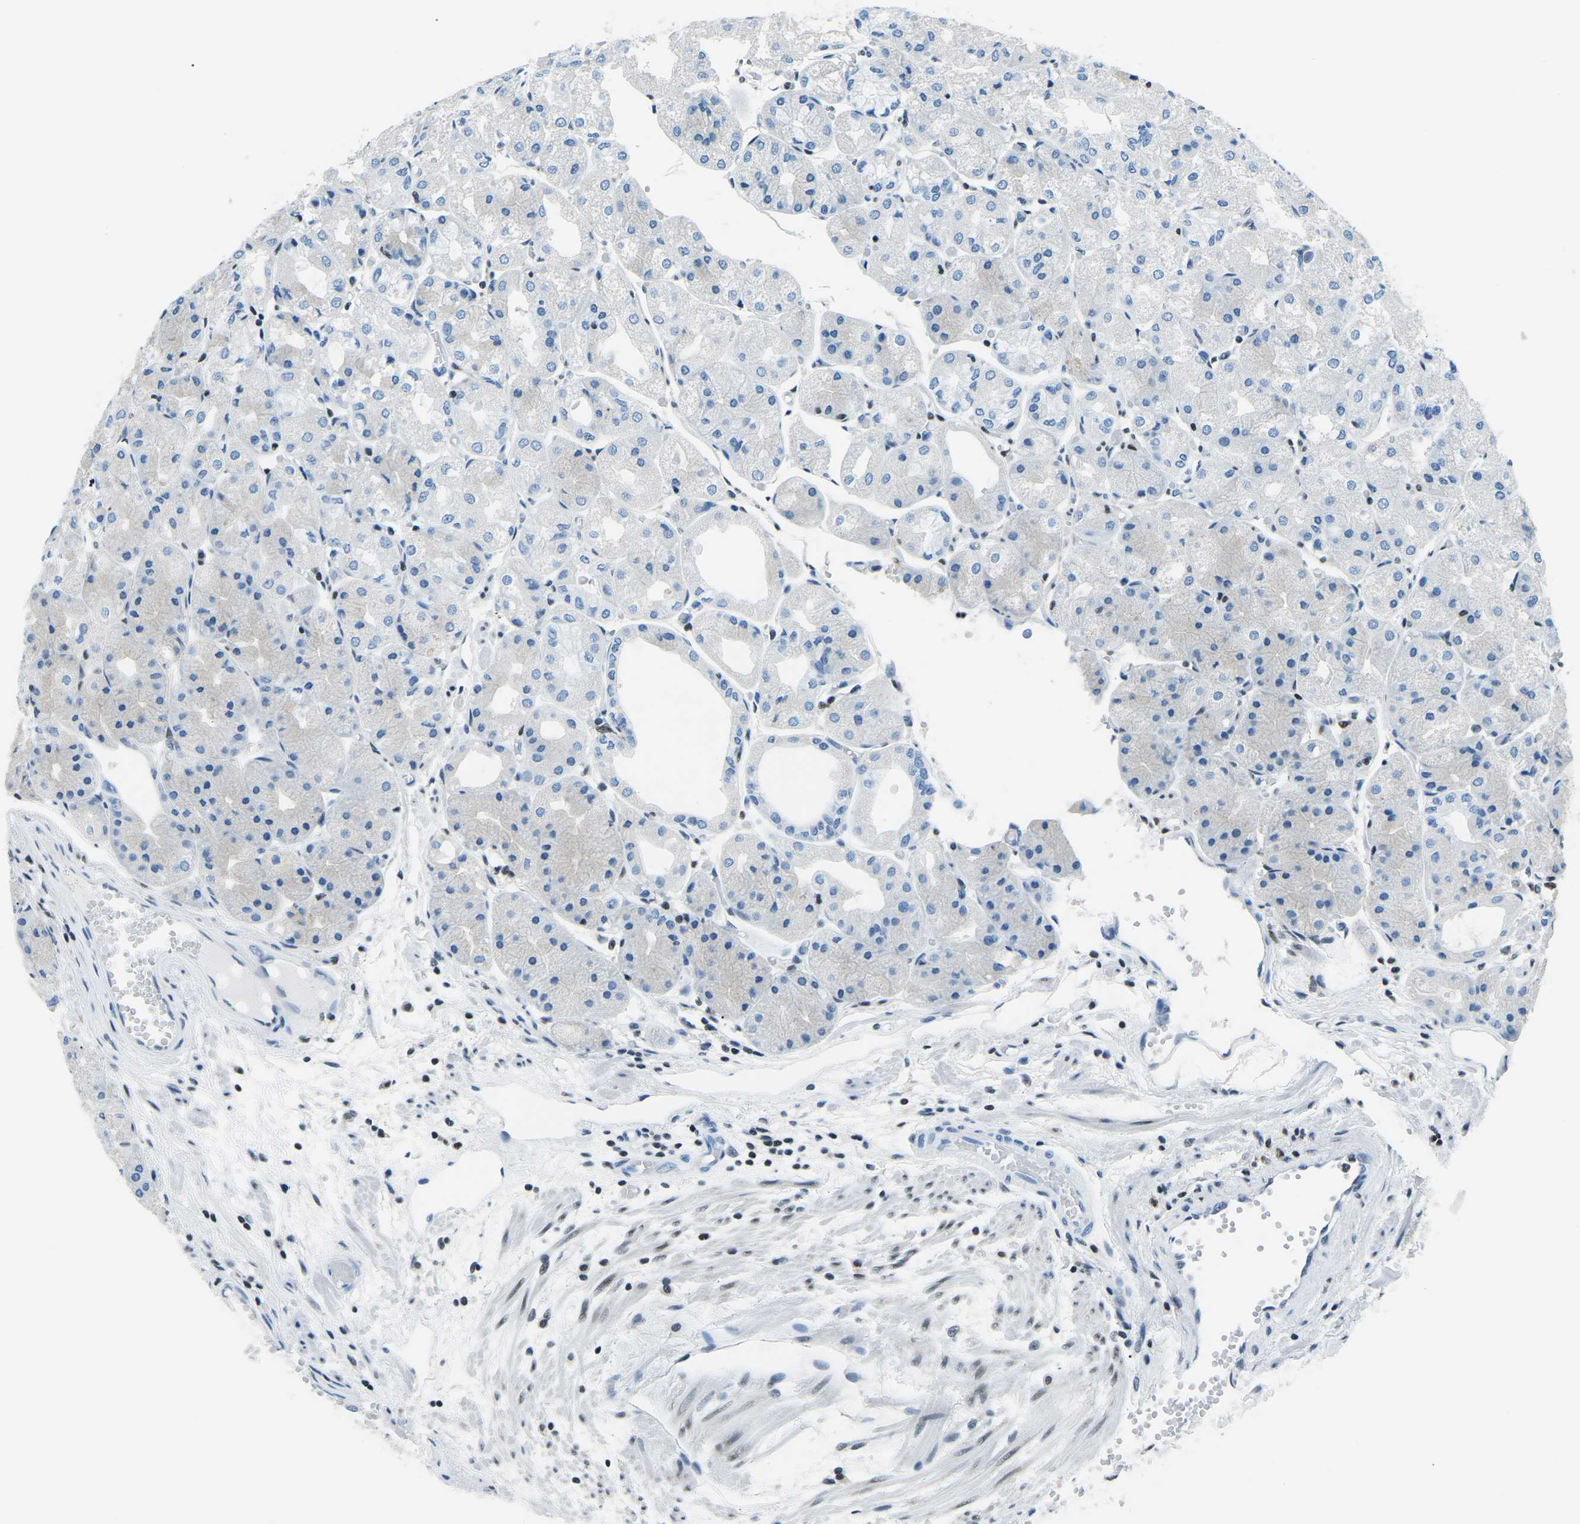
{"staining": {"intensity": "negative", "quantity": "none", "location": "none"}, "tissue": "stomach", "cell_type": "Glandular cells", "image_type": "normal", "snomed": [{"axis": "morphology", "description": "Normal tissue, NOS"}, {"axis": "topography", "description": "Stomach, upper"}], "caption": "This is an immunohistochemistry (IHC) histopathology image of normal stomach. There is no expression in glandular cells.", "gene": "CELF2", "patient": {"sex": "male", "age": 72}}